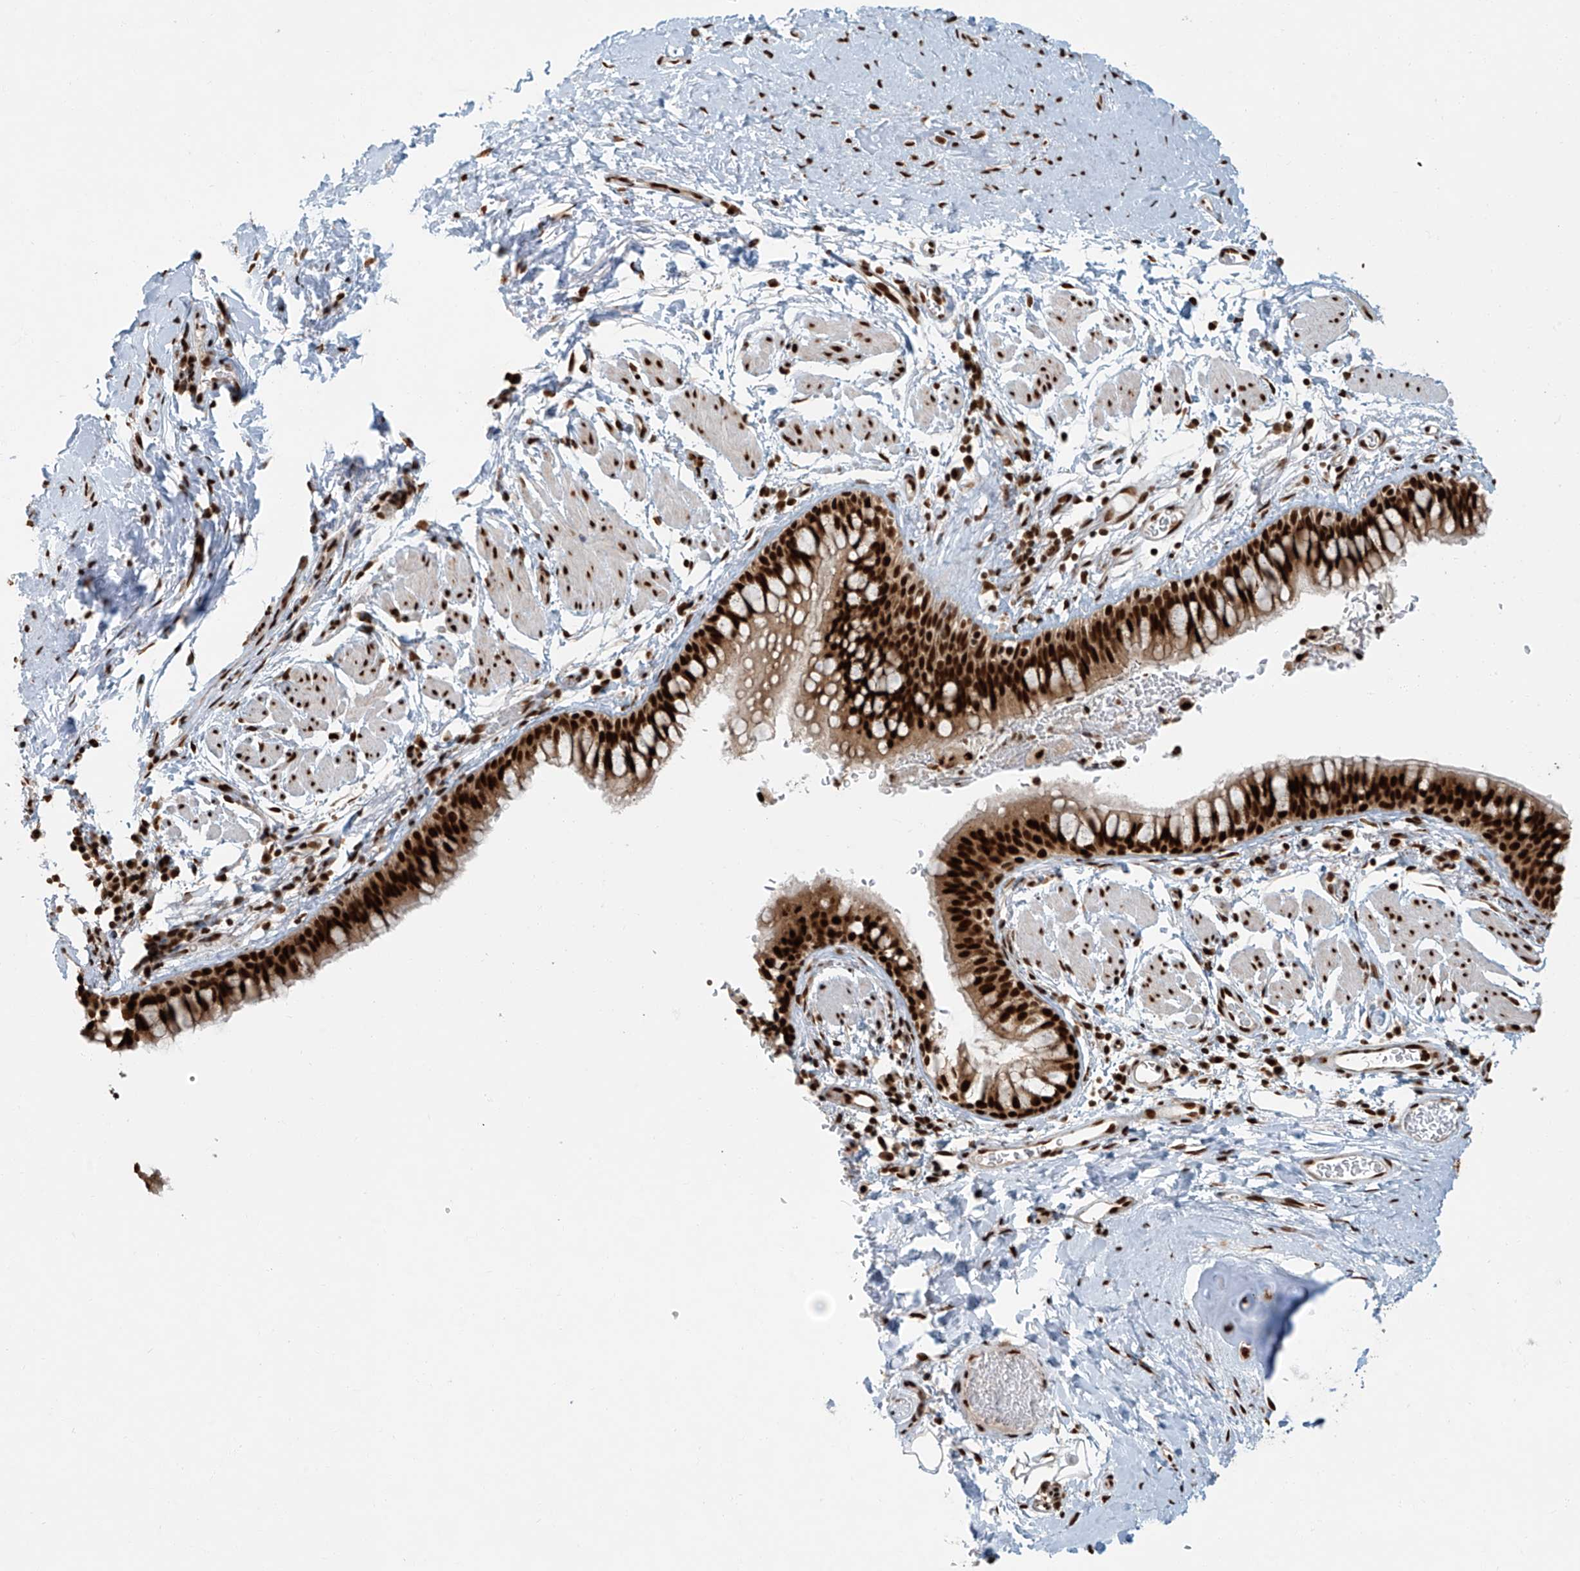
{"staining": {"intensity": "strong", "quantity": ">75%", "location": "nuclear"}, "tissue": "bronchus", "cell_type": "Respiratory epithelial cells", "image_type": "normal", "snomed": [{"axis": "morphology", "description": "Normal tissue, NOS"}, {"axis": "topography", "description": "Cartilage tissue"}, {"axis": "topography", "description": "Bronchus"}], "caption": "Brown immunohistochemical staining in unremarkable bronchus displays strong nuclear expression in approximately >75% of respiratory epithelial cells. (DAB IHC, brown staining for protein, blue staining for nuclei).", "gene": "FAM193B", "patient": {"sex": "female", "age": 36}}